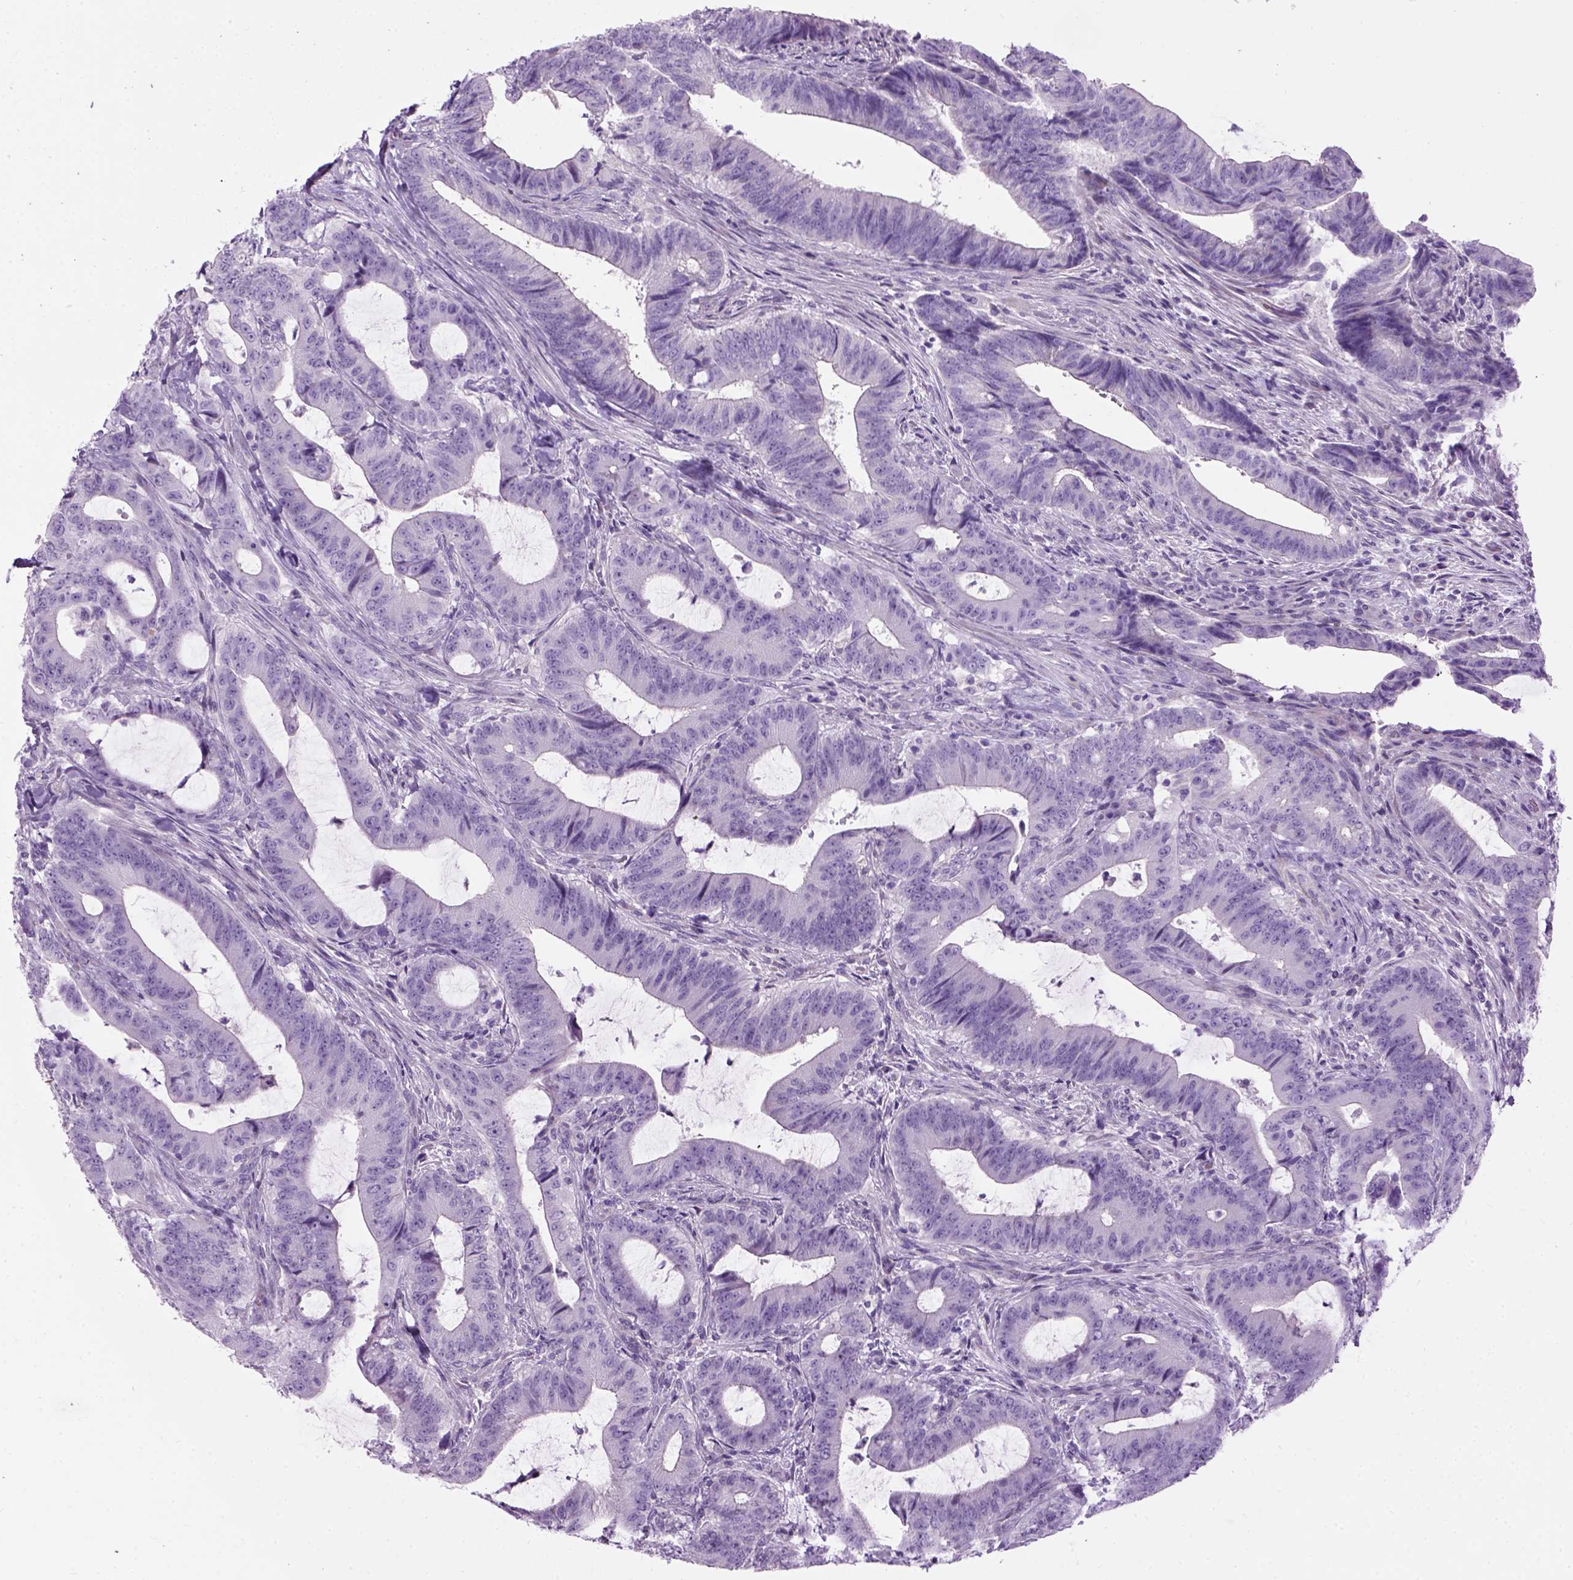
{"staining": {"intensity": "negative", "quantity": "none", "location": "none"}, "tissue": "colorectal cancer", "cell_type": "Tumor cells", "image_type": "cancer", "snomed": [{"axis": "morphology", "description": "Adenocarcinoma, NOS"}, {"axis": "topography", "description": "Colon"}], "caption": "Colorectal cancer was stained to show a protein in brown. There is no significant staining in tumor cells.", "gene": "GABRB2", "patient": {"sex": "female", "age": 43}}